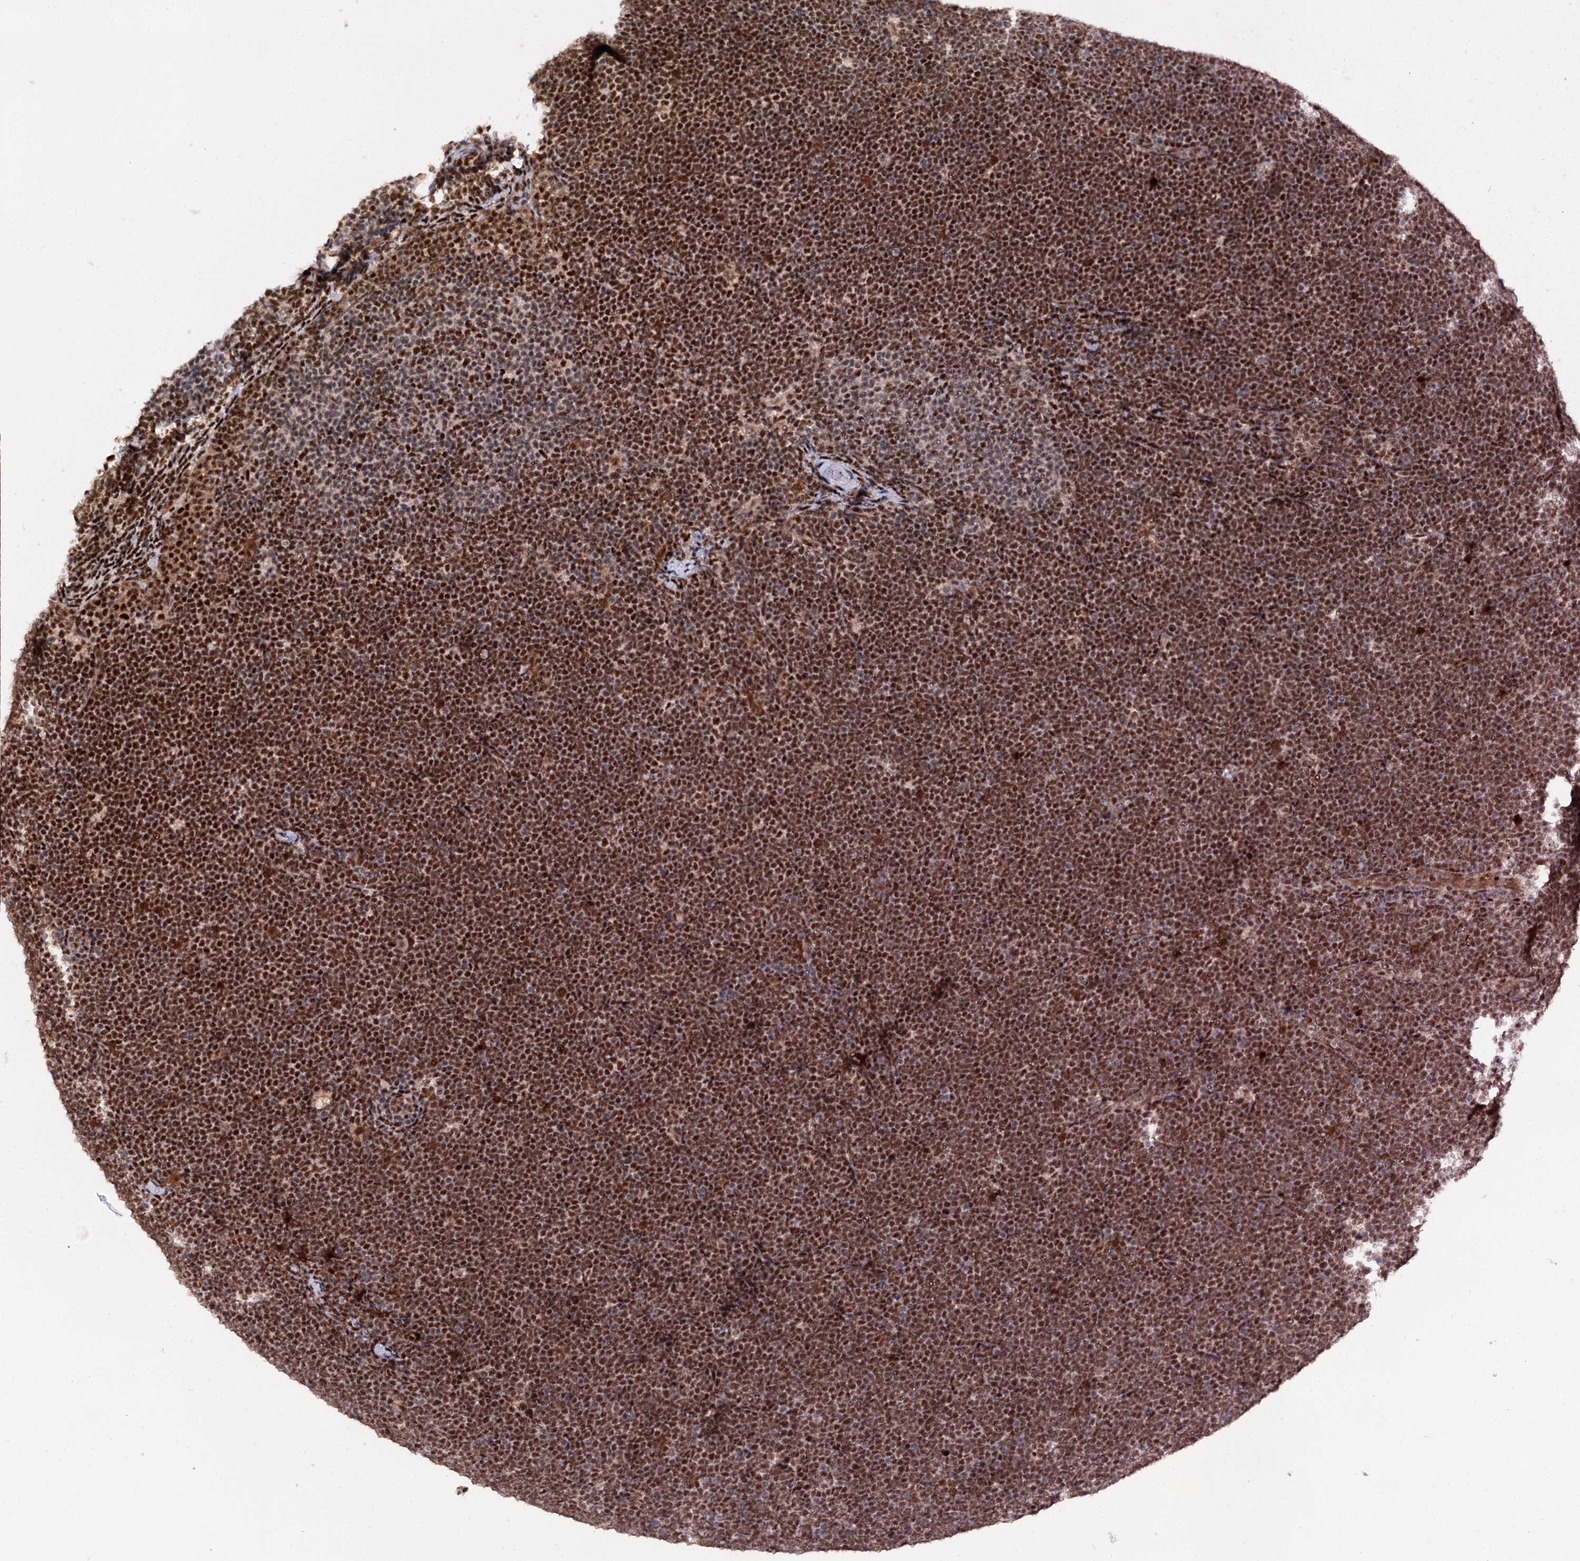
{"staining": {"intensity": "strong", "quantity": ">75%", "location": "nuclear"}, "tissue": "lymphoma", "cell_type": "Tumor cells", "image_type": "cancer", "snomed": [{"axis": "morphology", "description": "Malignant lymphoma, non-Hodgkin's type, High grade"}, {"axis": "topography", "description": "Lymph node"}], "caption": "The immunohistochemical stain labels strong nuclear expression in tumor cells of malignant lymphoma, non-Hodgkin's type (high-grade) tissue.", "gene": "BUD13", "patient": {"sex": "male", "age": 13}}